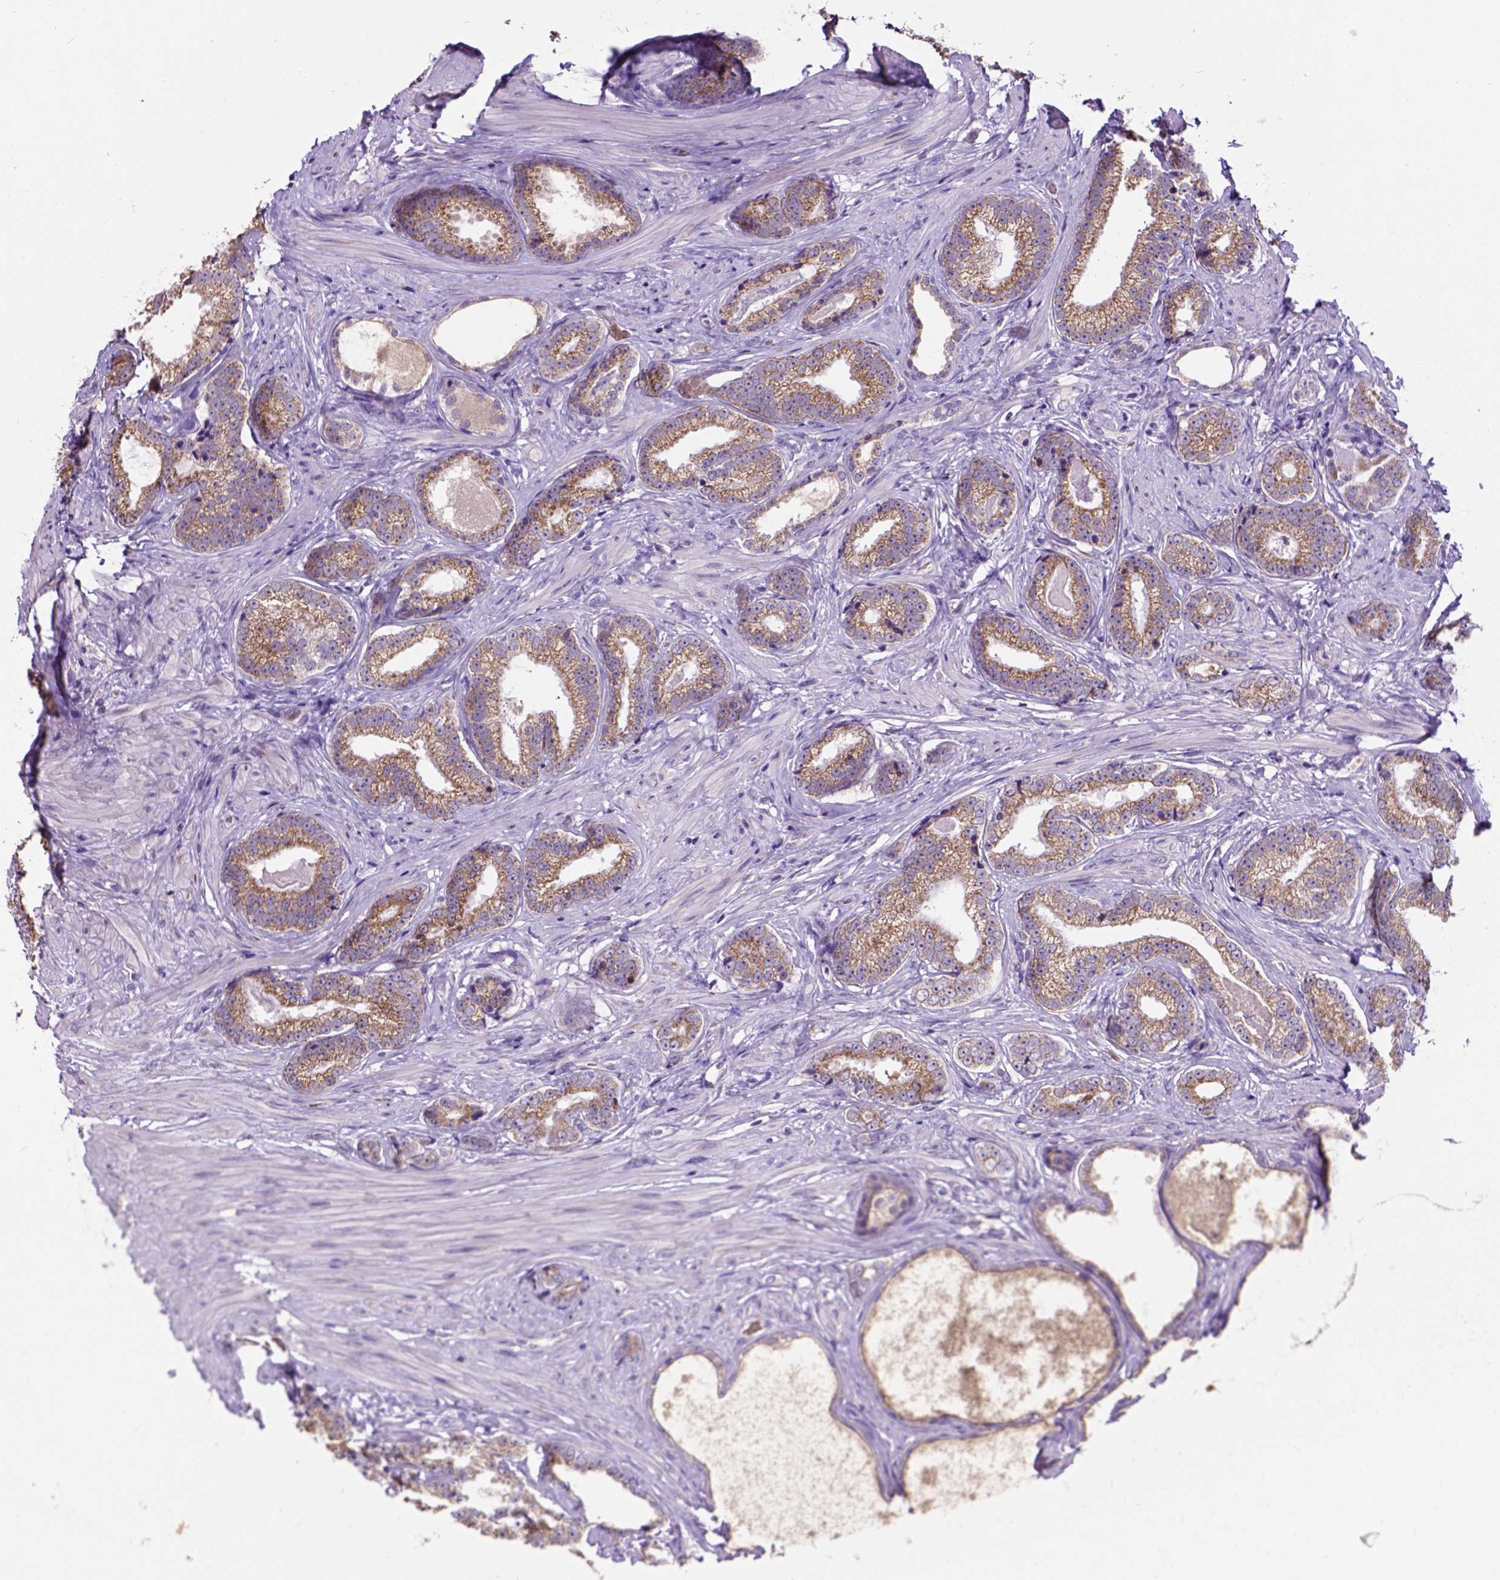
{"staining": {"intensity": "moderate", "quantity": "25%-75%", "location": "cytoplasmic/membranous"}, "tissue": "prostate cancer", "cell_type": "Tumor cells", "image_type": "cancer", "snomed": [{"axis": "morphology", "description": "Adenocarcinoma, Low grade"}, {"axis": "topography", "description": "Prostate"}], "caption": "DAB (3,3'-diaminobenzidine) immunohistochemical staining of human low-grade adenocarcinoma (prostate) reveals moderate cytoplasmic/membranous protein staining in approximately 25%-75% of tumor cells.", "gene": "L2HGDH", "patient": {"sex": "male", "age": 61}}